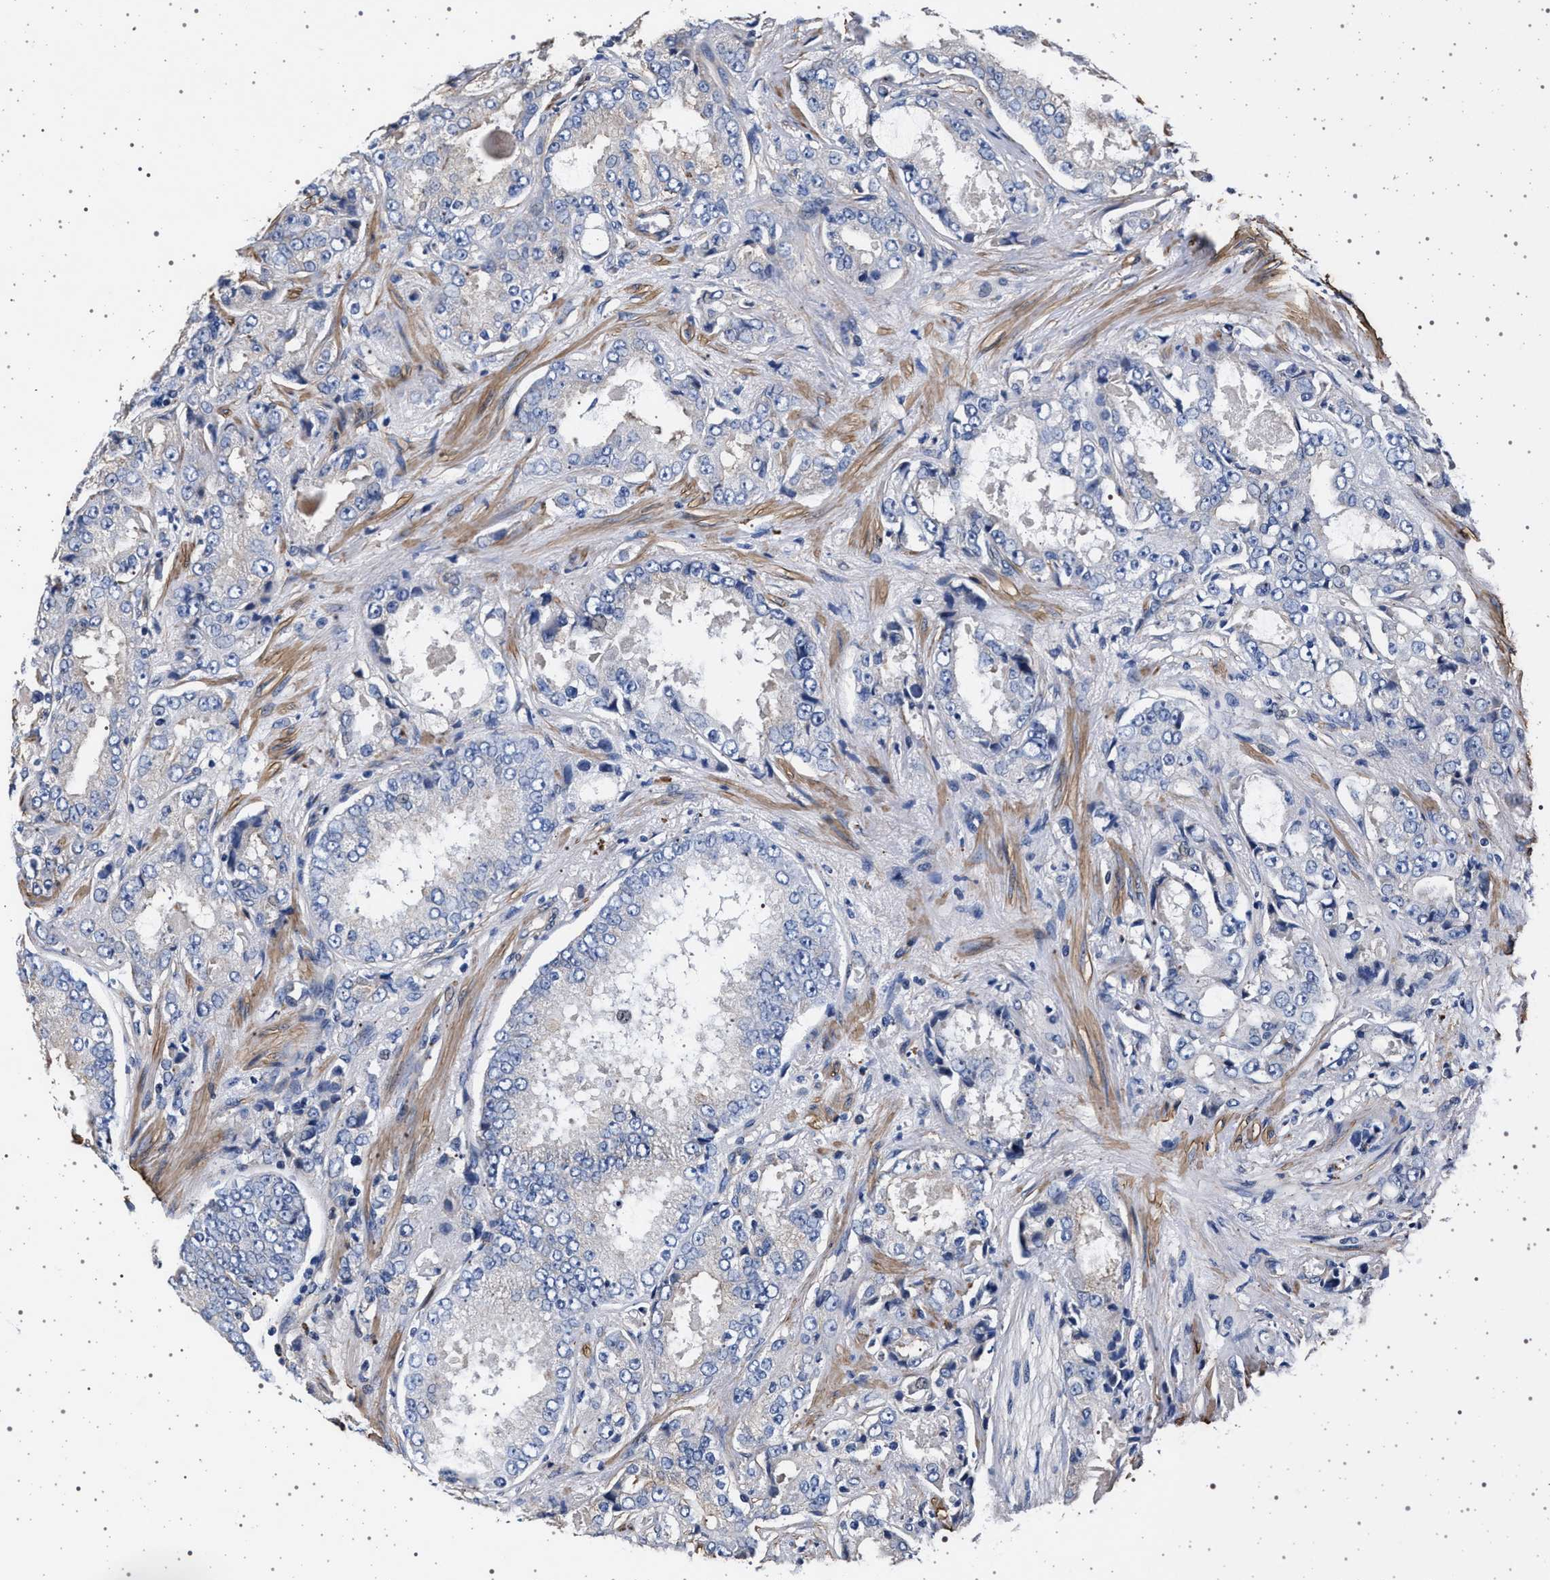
{"staining": {"intensity": "negative", "quantity": "none", "location": "none"}, "tissue": "prostate cancer", "cell_type": "Tumor cells", "image_type": "cancer", "snomed": [{"axis": "morphology", "description": "Adenocarcinoma, High grade"}, {"axis": "topography", "description": "Prostate"}], "caption": "IHC of adenocarcinoma (high-grade) (prostate) displays no positivity in tumor cells.", "gene": "KCNK6", "patient": {"sex": "male", "age": 73}}